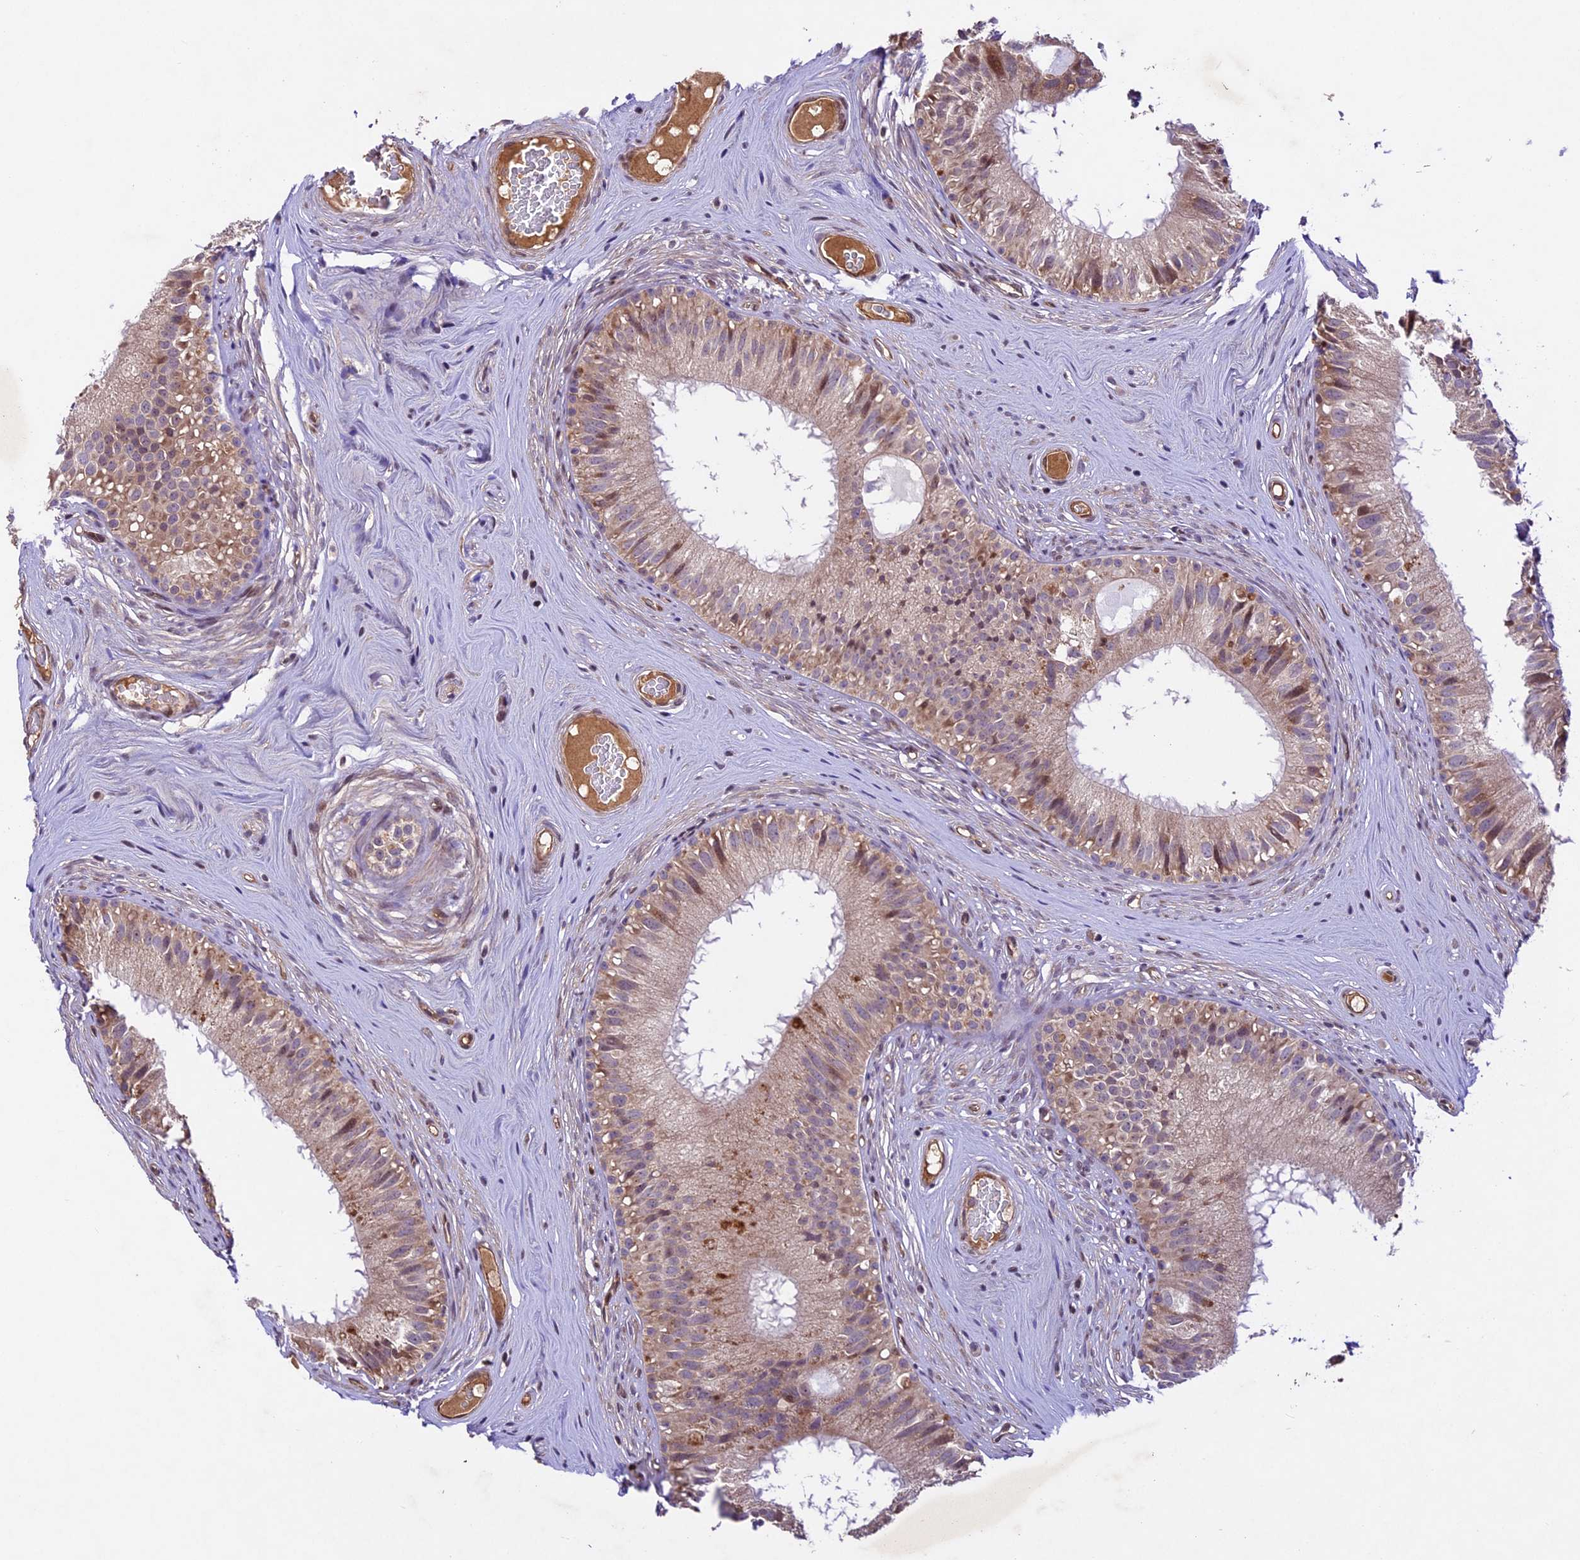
{"staining": {"intensity": "weak", "quantity": ">75%", "location": "cytoplasmic/membranous"}, "tissue": "epididymis", "cell_type": "Glandular cells", "image_type": "normal", "snomed": [{"axis": "morphology", "description": "Normal tissue, NOS"}, {"axis": "topography", "description": "Epididymis"}], "caption": "Immunohistochemical staining of benign human epididymis demonstrates low levels of weak cytoplasmic/membranous positivity in about >75% of glandular cells.", "gene": "CCSER1", "patient": {"sex": "male", "age": 45}}